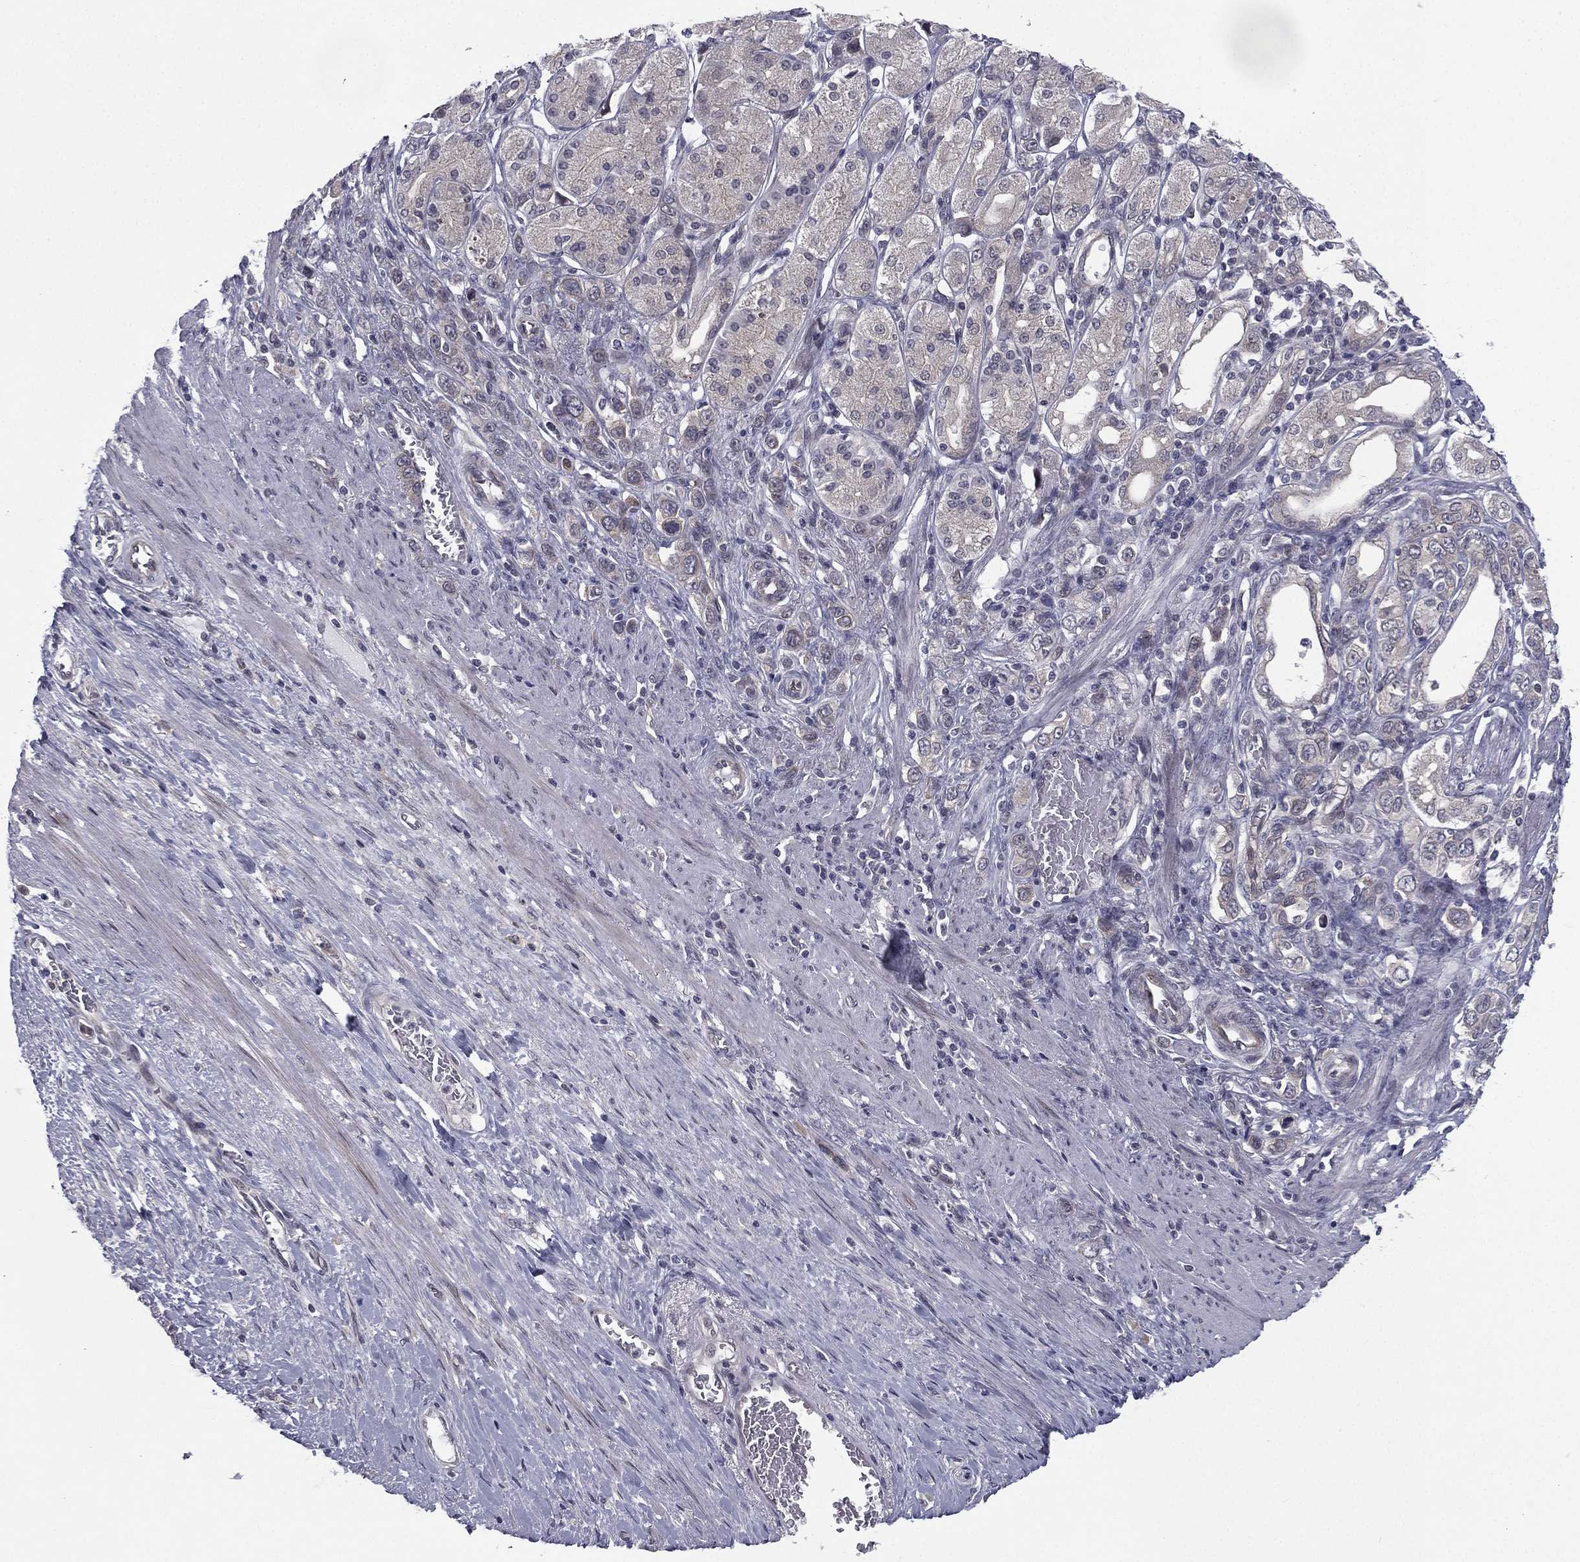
{"staining": {"intensity": "negative", "quantity": "none", "location": "none"}, "tissue": "stomach cancer", "cell_type": "Tumor cells", "image_type": "cancer", "snomed": [{"axis": "morphology", "description": "Normal tissue, NOS"}, {"axis": "morphology", "description": "Adenocarcinoma, NOS"}, {"axis": "morphology", "description": "Adenocarcinoma, High grade"}, {"axis": "topography", "description": "Stomach, upper"}, {"axis": "topography", "description": "Stomach"}], "caption": "The IHC photomicrograph has no significant staining in tumor cells of stomach cancer tissue.", "gene": "ACTRT2", "patient": {"sex": "female", "age": 65}}